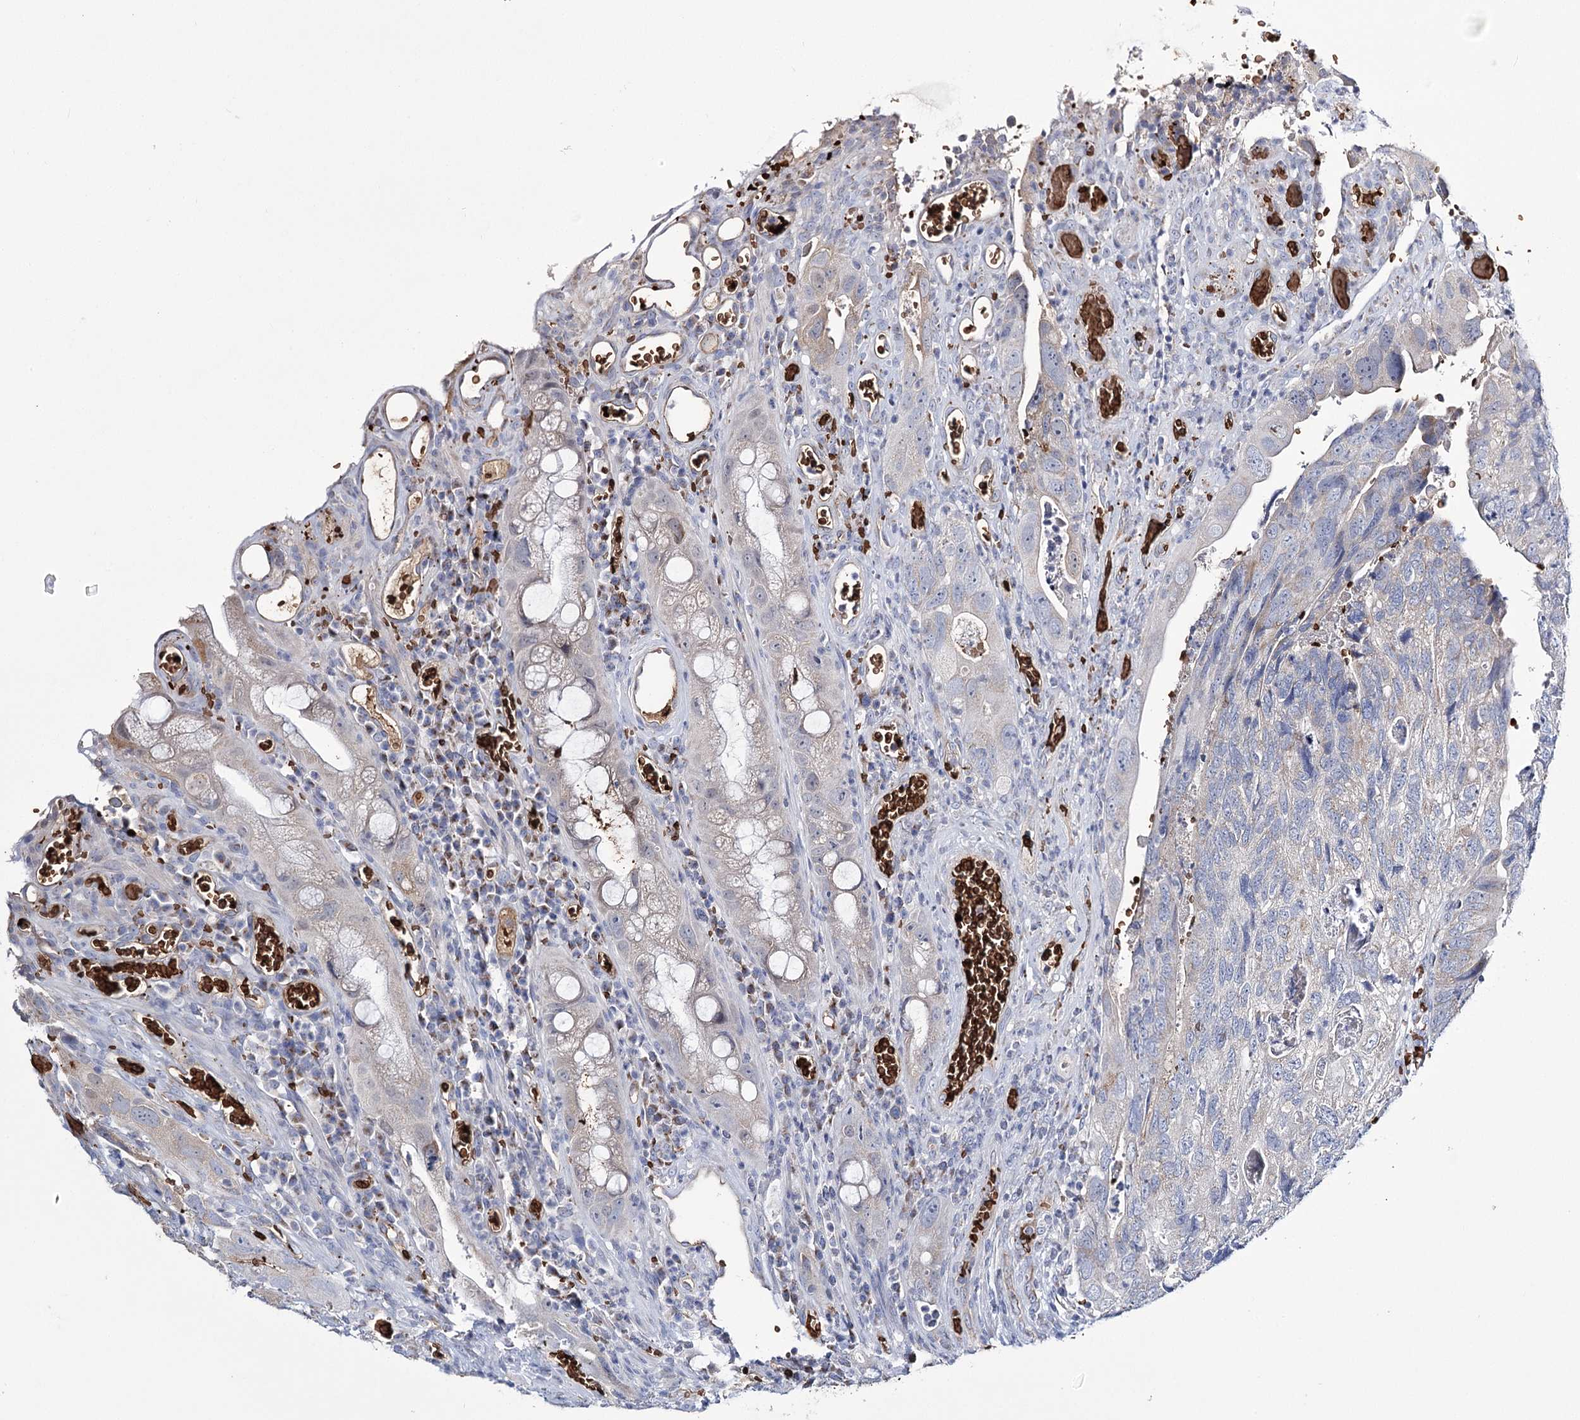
{"staining": {"intensity": "negative", "quantity": "none", "location": "none"}, "tissue": "colorectal cancer", "cell_type": "Tumor cells", "image_type": "cancer", "snomed": [{"axis": "morphology", "description": "Adenocarcinoma, NOS"}, {"axis": "topography", "description": "Rectum"}], "caption": "Tumor cells are negative for brown protein staining in colorectal cancer. (Stains: DAB (3,3'-diaminobenzidine) IHC with hematoxylin counter stain, Microscopy: brightfield microscopy at high magnification).", "gene": "GBF1", "patient": {"sex": "male", "age": 63}}